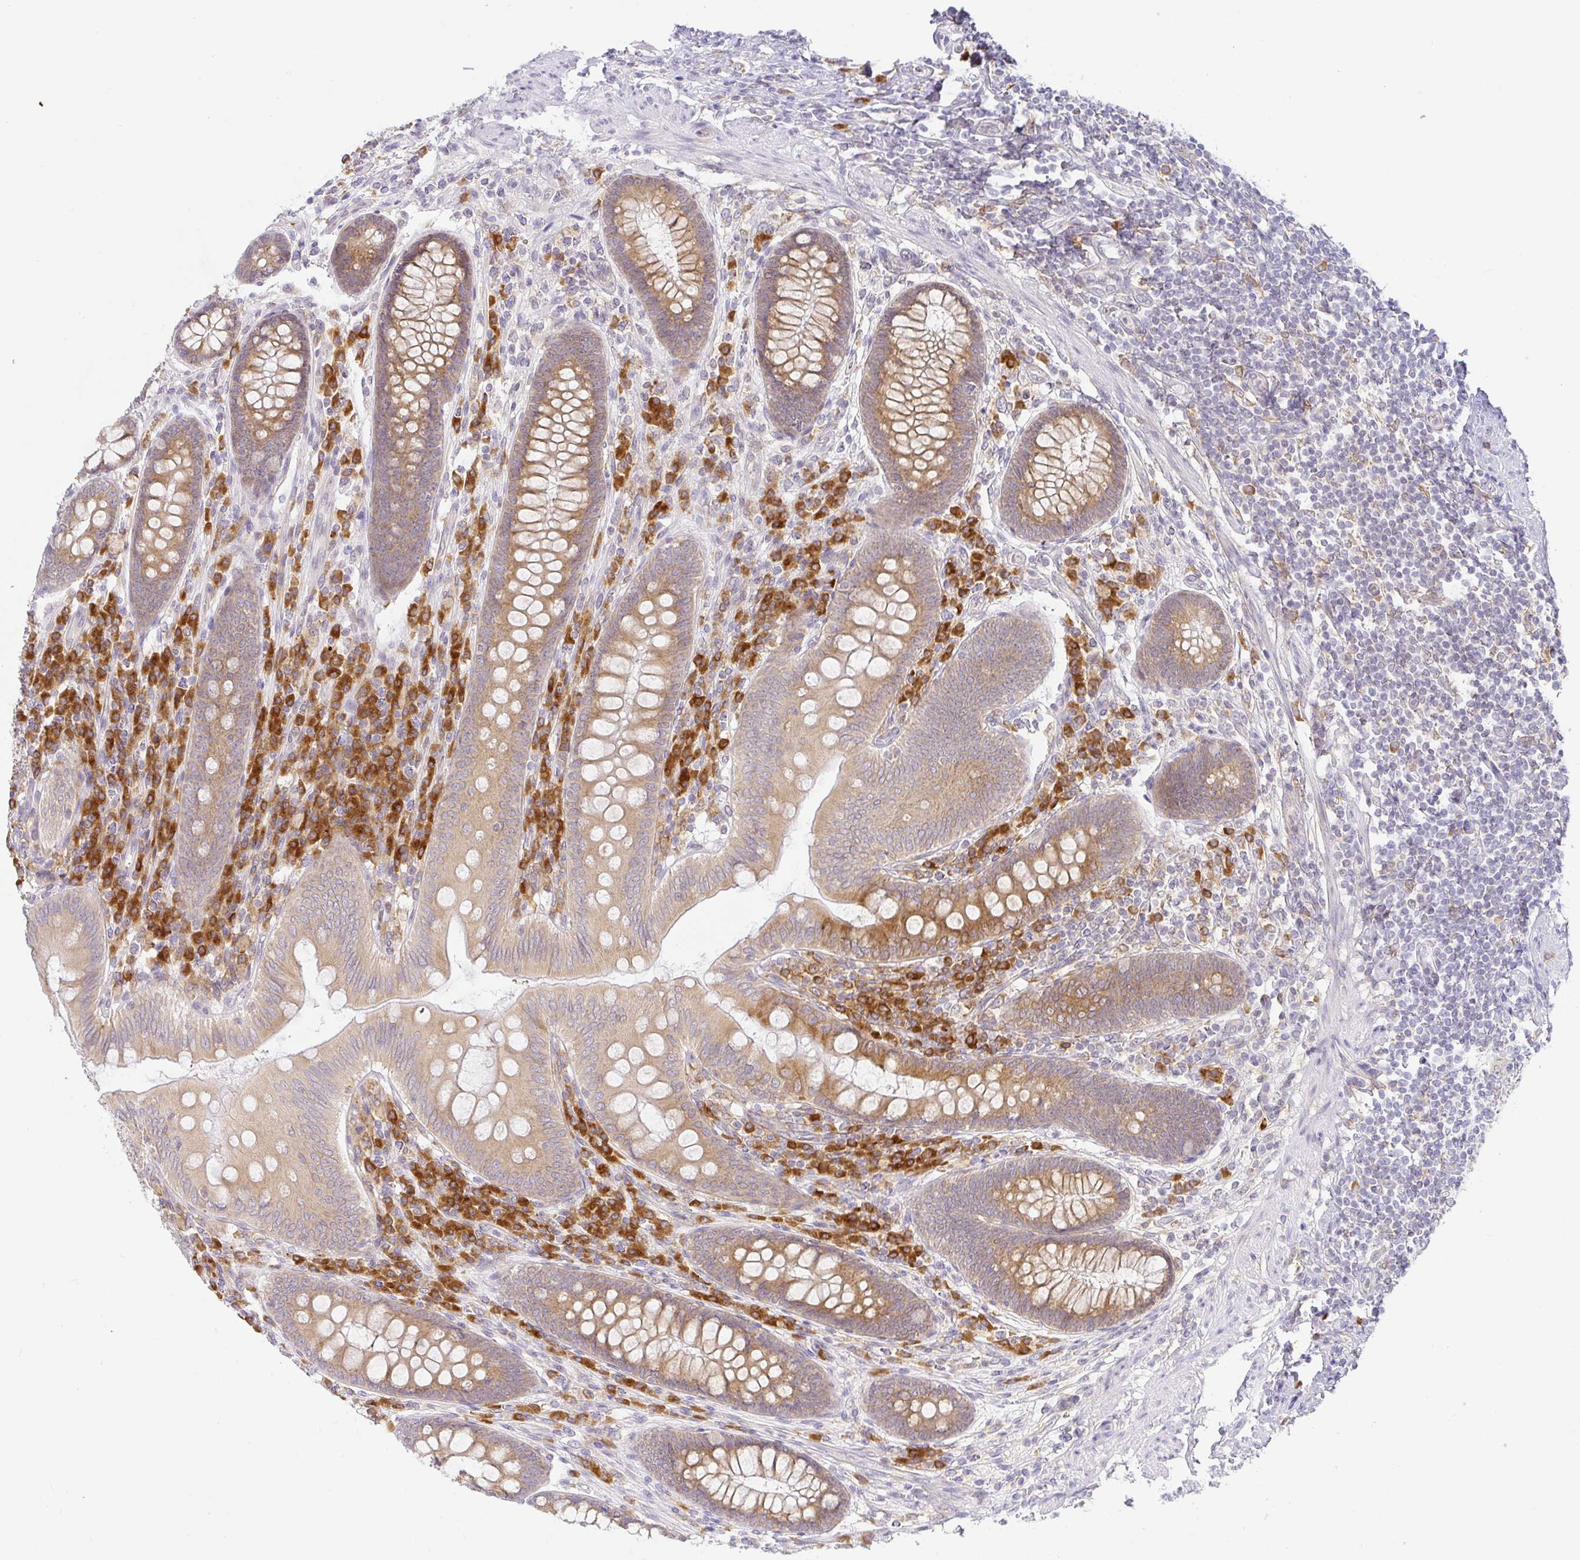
{"staining": {"intensity": "moderate", "quantity": ">75%", "location": "cytoplasmic/membranous"}, "tissue": "appendix", "cell_type": "Glandular cells", "image_type": "normal", "snomed": [{"axis": "morphology", "description": "Normal tissue, NOS"}, {"axis": "topography", "description": "Appendix"}], "caption": "Immunohistochemical staining of benign appendix demonstrates medium levels of moderate cytoplasmic/membranous staining in about >75% of glandular cells. The staining was performed using DAB (3,3'-diaminobenzidine) to visualize the protein expression in brown, while the nuclei were stained in blue with hematoxylin (Magnification: 20x).", "gene": "DERL2", "patient": {"sex": "male", "age": 71}}